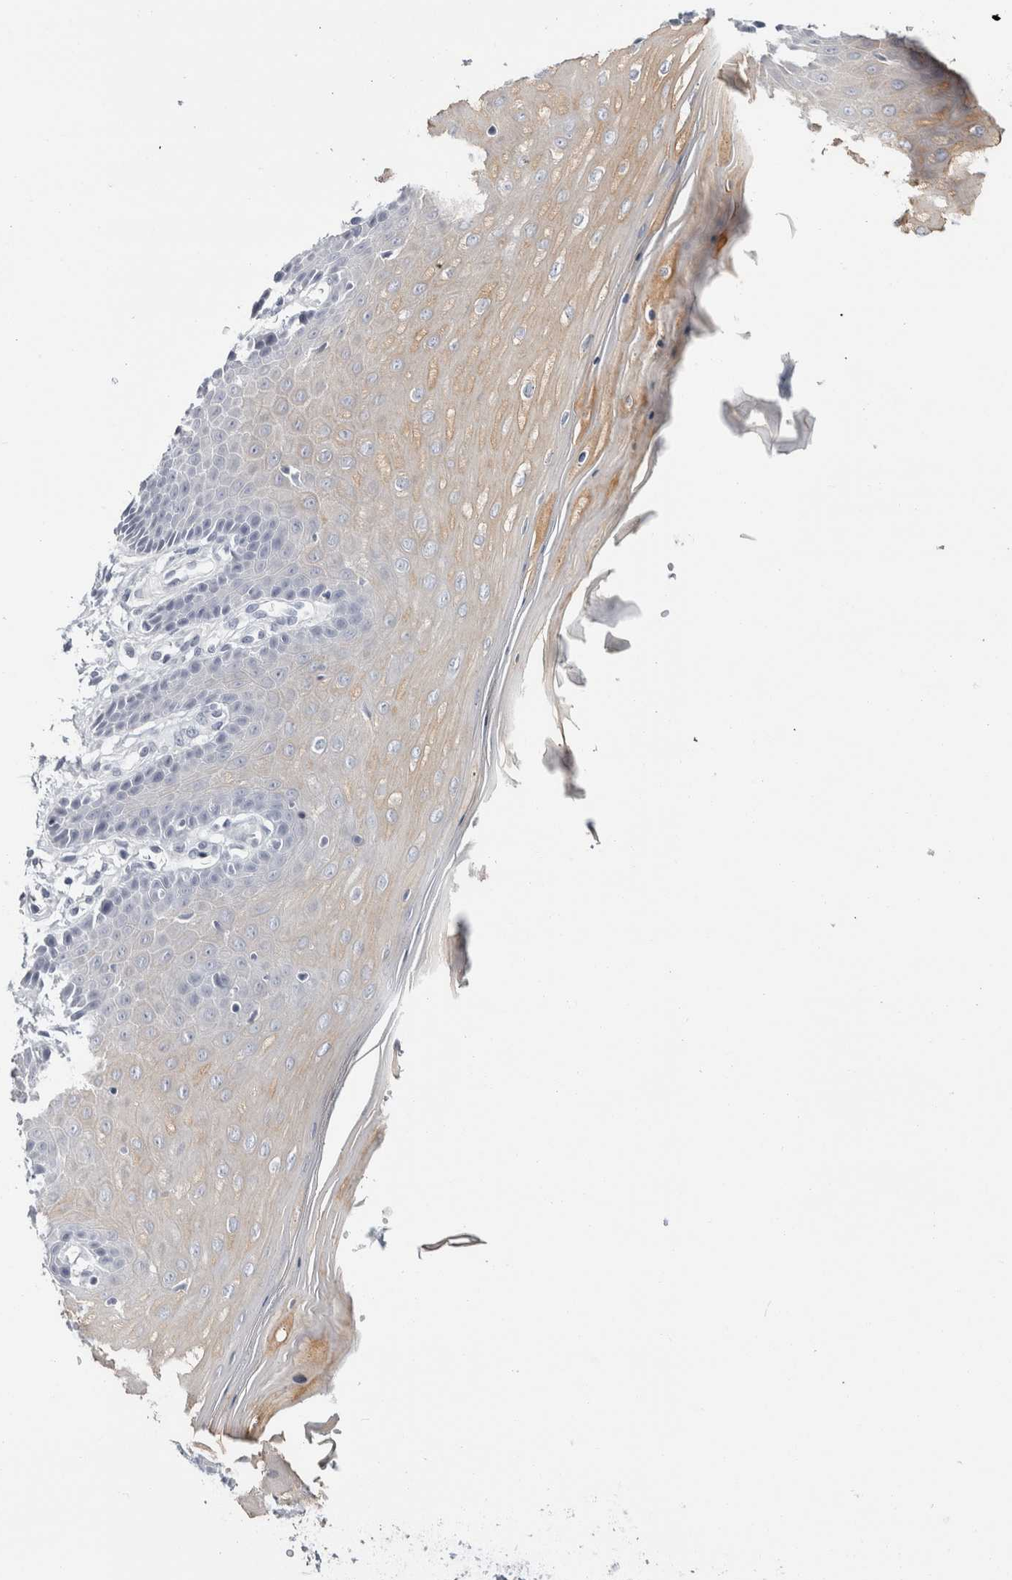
{"staining": {"intensity": "weak", "quantity": "25%-75%", "location": "cytoplasmic/membranous"}, "tissue": "cervix", "cell_type": "Glandular cells", "image_type": "normal", "snomed": [{"axis": "morphology", "description": "Normal tissue, NOS"}, {"axis": "topography", "description": "Cervix"}], "caption": "DAB immunohistochemical staining of benign human cervix demonstrates weak cytoplasmic/membranous protein positivity in approximately 25%-75% of glandular cells. Immunohistochemistry (ihc) stains the protein of interest in brown and the nuclei are stained blue.", "gene": "RPH3AL", "patient": {"sex": "female", "age": 55}}